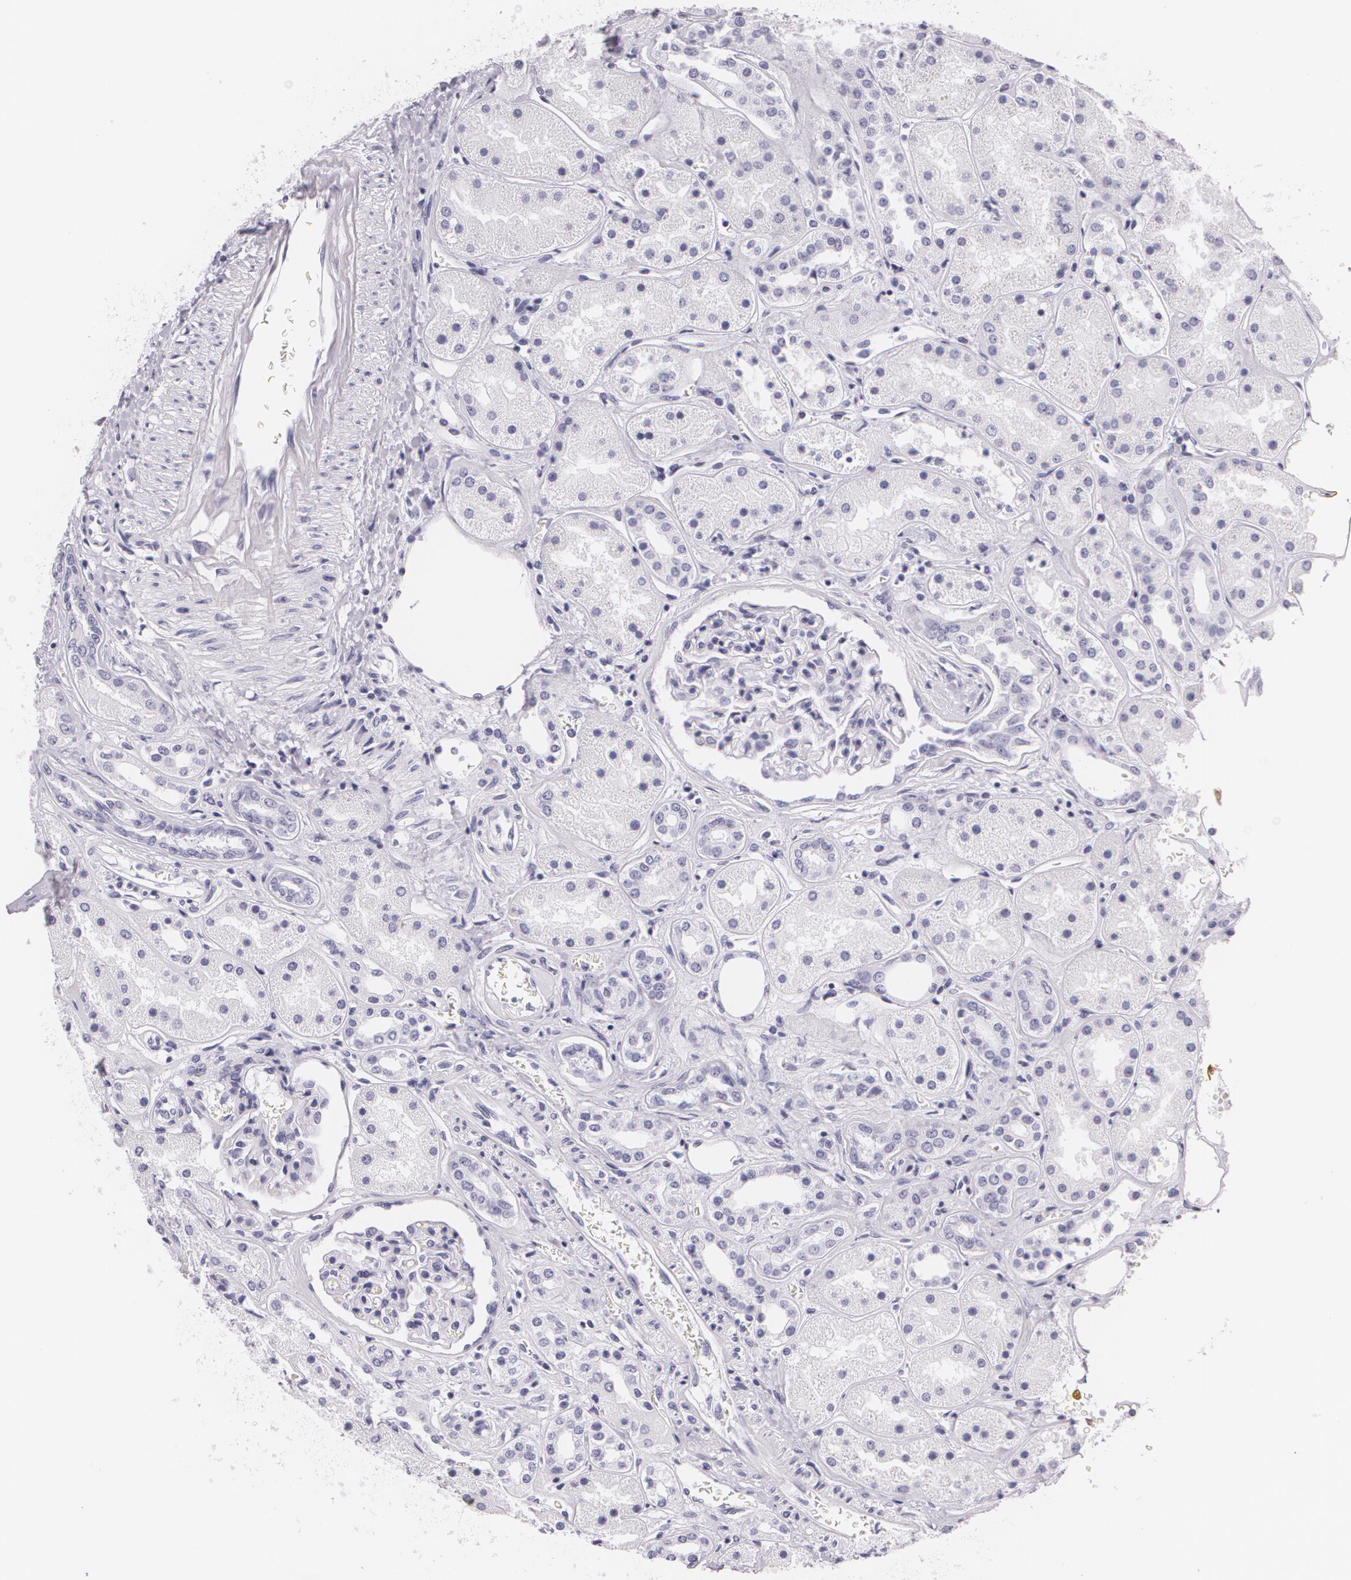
{"staining": {"intensity": "negative", "quantity": "none", "location": "none"}, "tissue": "kidney", "cell_type": "Cells in glomeruli", "image_type": "normal", "snomed": [{"axis": "morphology", "description": "Normal tissue, NOS"}, {"axis": "topography", "description": "Kidney"}], "caption": "High power microscopy histopathology image of an IHC image of normal kidney, revealing no significant positivity in cells in glomeruli.", "gene": "DLG4", "patient": {"sex": "male", "age": 28}}